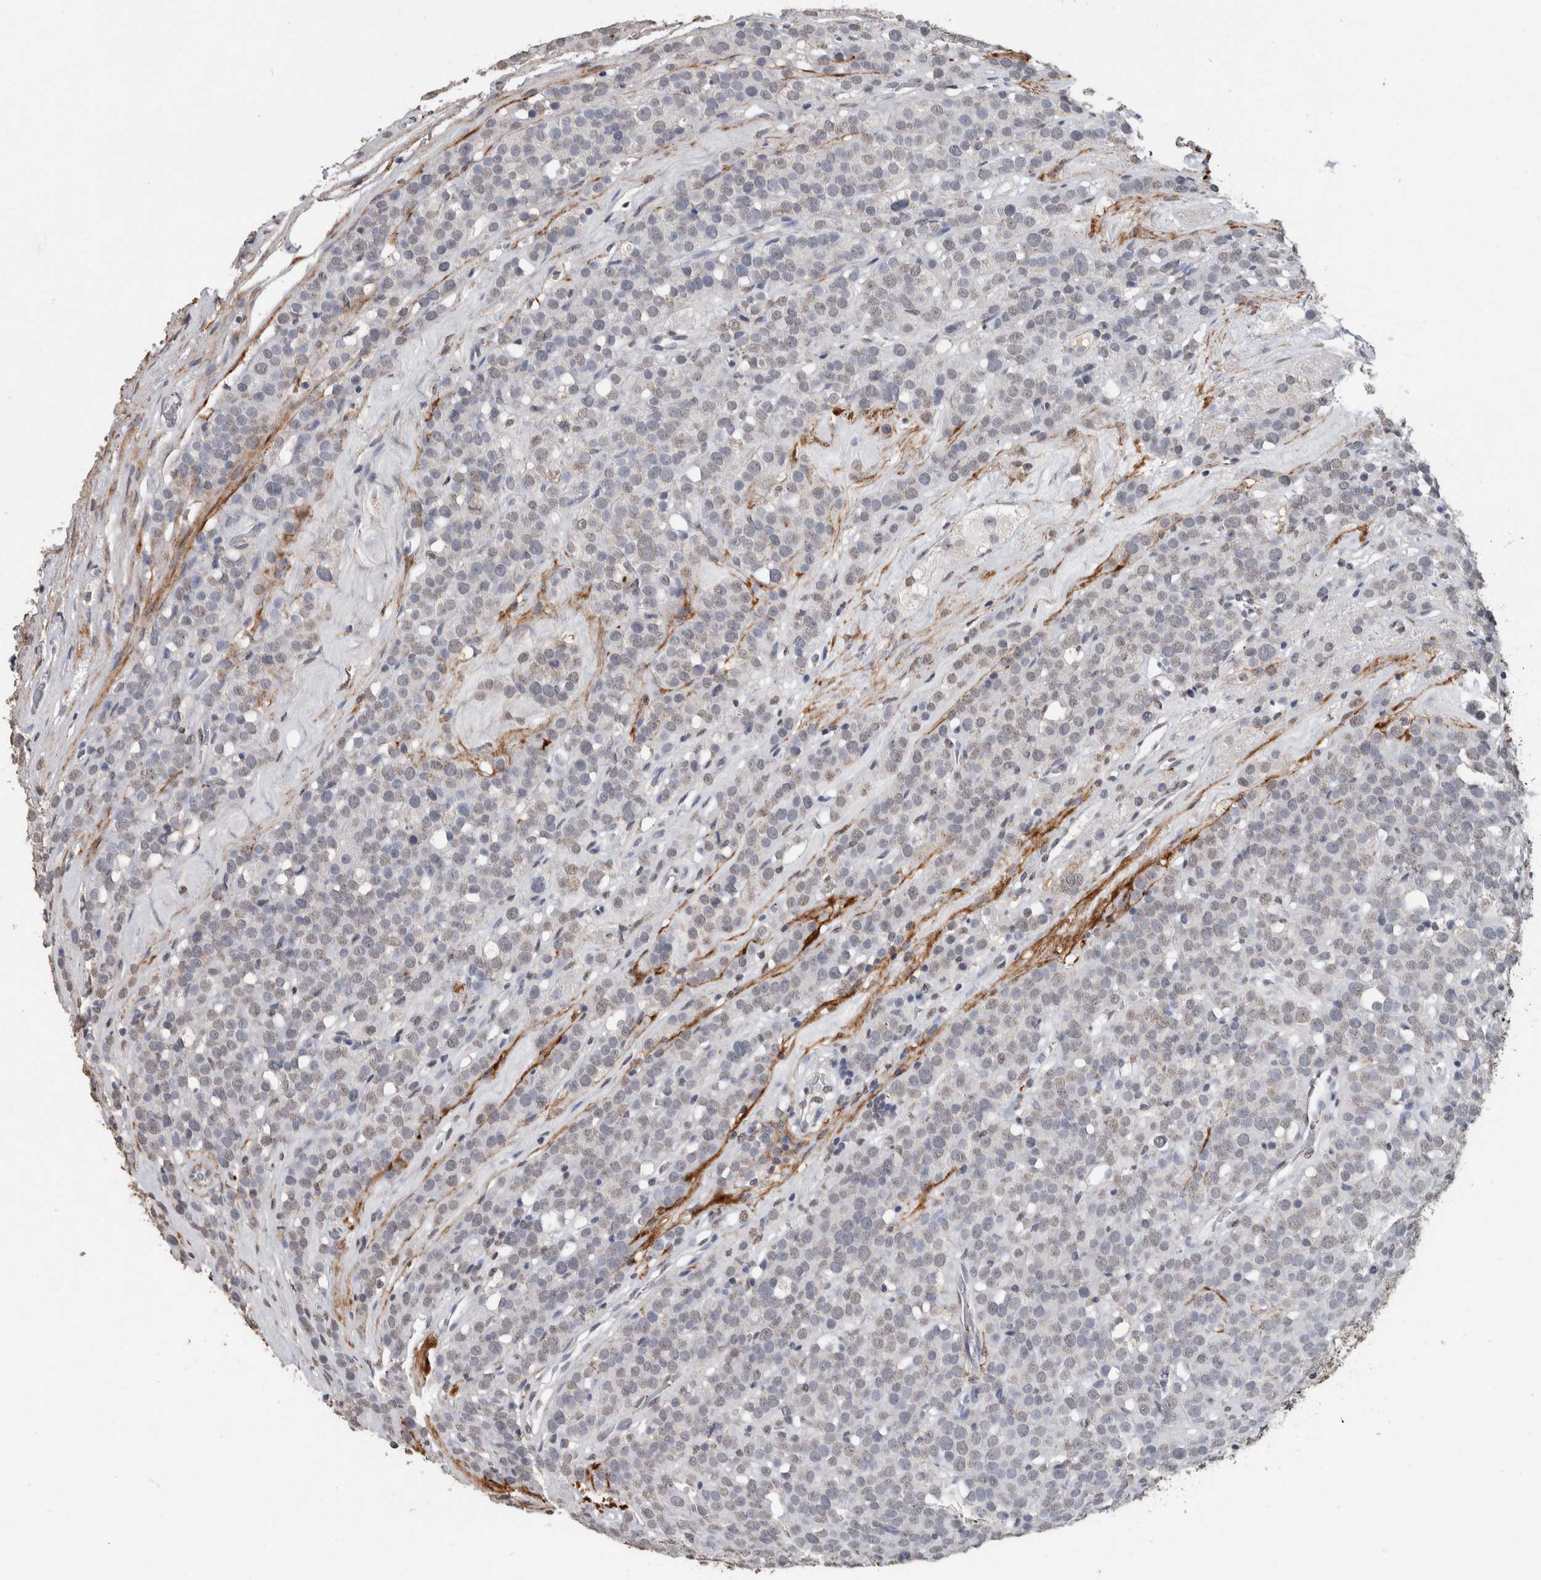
{"staining": {"intensity": "negative", "quantity": "none", "location": "none"}, "tissue": "testis cancer", "cell_type": "Tumor cells", "image_type": "cancer", "snomed": [{"axis": "morphology", "description": "Seminoma, NOS"}, {"axis": "topography", "description": "Testis"}], "caption": "There is no significant expression in tumor cells of testis seminoma. (Brightfield microscopy of DAB immunohistochemistry (IHC) at high magnification).", "gene": "LTBP1", "patient": {"sex": "male", "age": 71}}